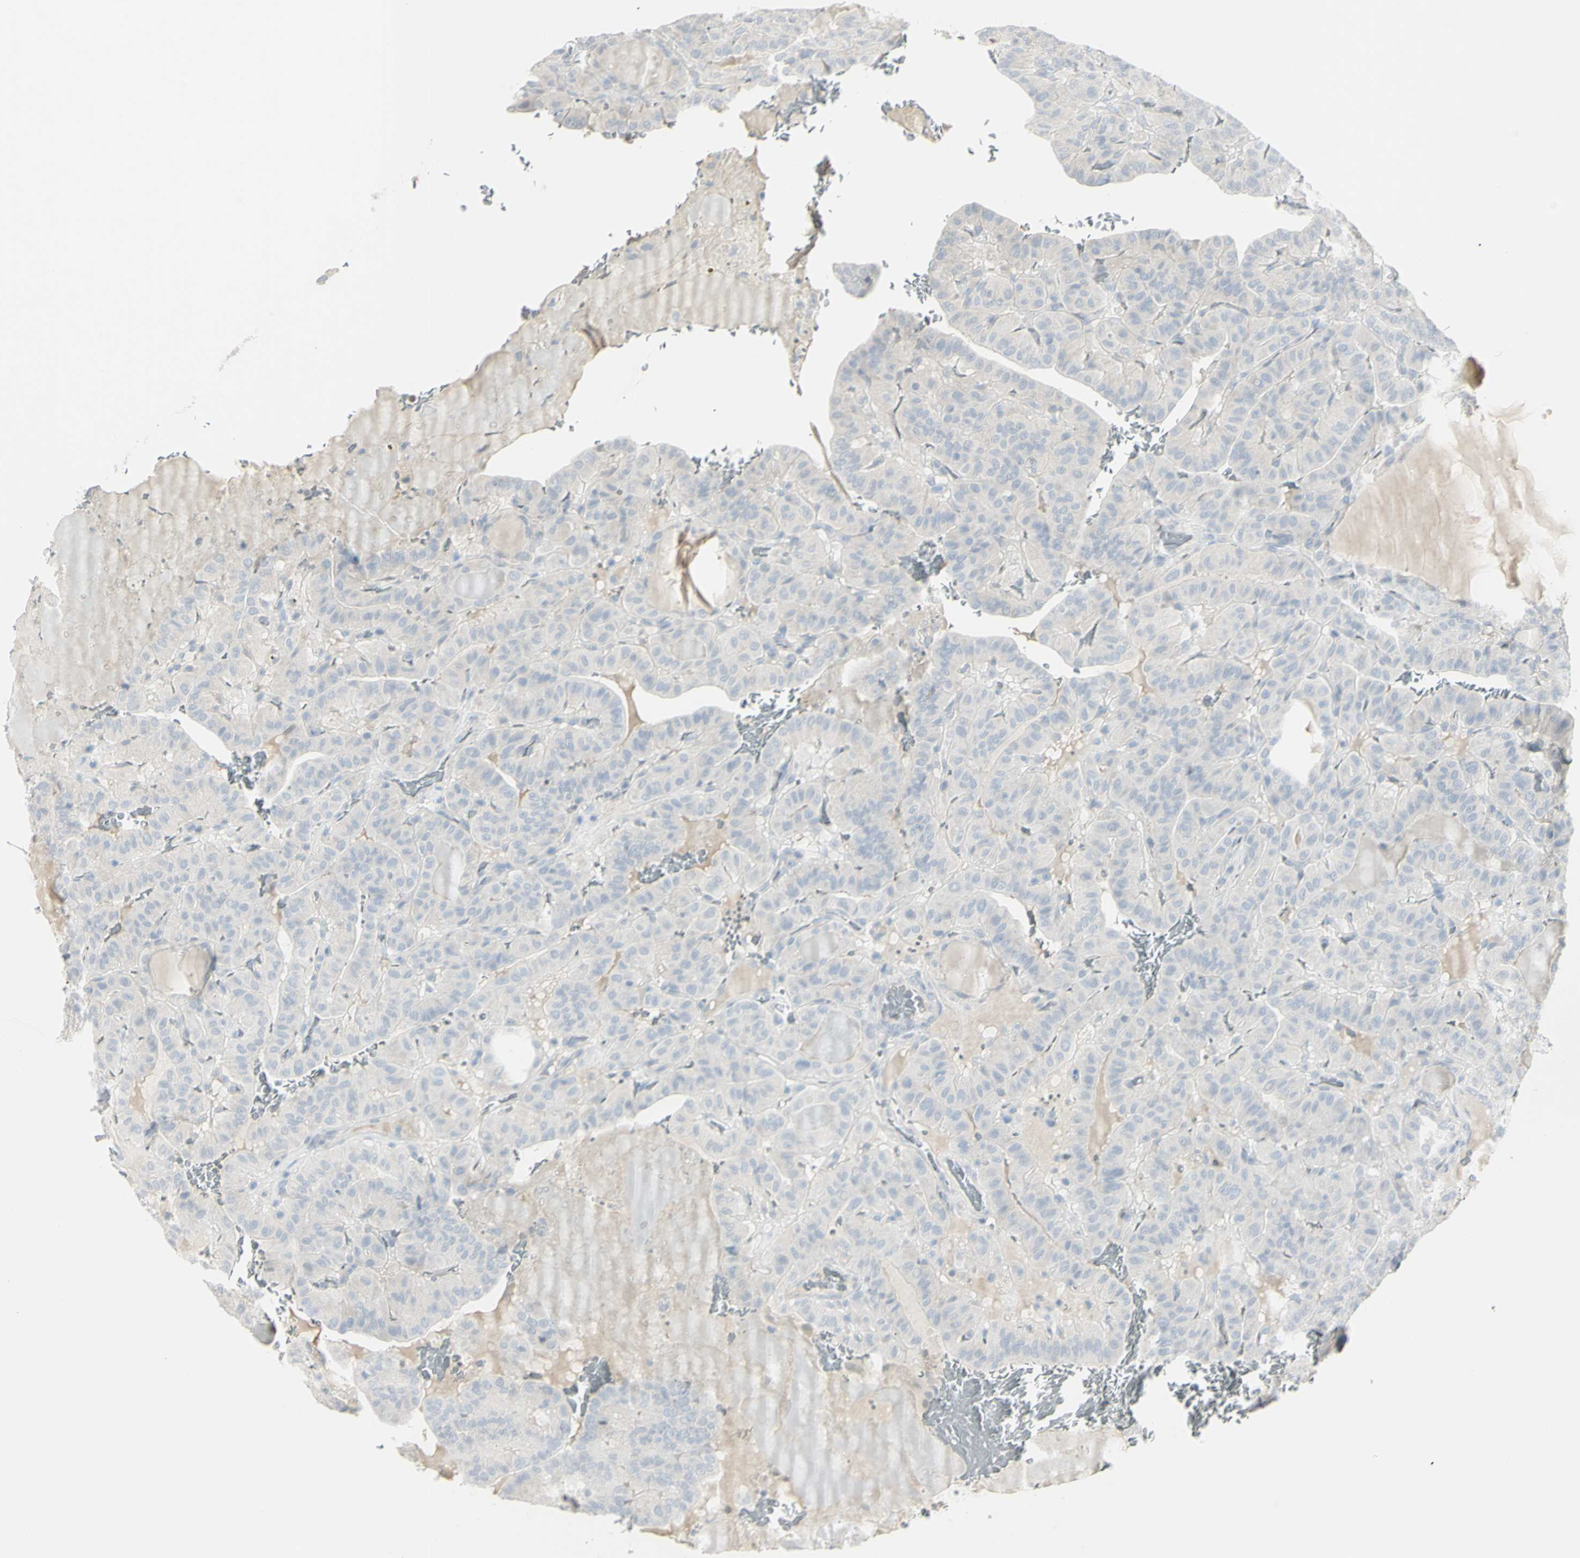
{"staining": {"intensity": "negative", "quantity": "none", "location": "none"}, "tissue": "thyroid cancer", "cell_type": "Tumor cells", "image_type": "cancer", "snomed": [{"axis": "morphology", "description": "Papillary adenocarcinoma, NOS"}, {"axis": "topography", "description": "Thyroid gland"}], "caption": "Tumor cells show no significant protein positivity in thyroid papillary adenocarcinoma.", "gene": "PIP", "patient": {"sex": "male", "age": 77}}